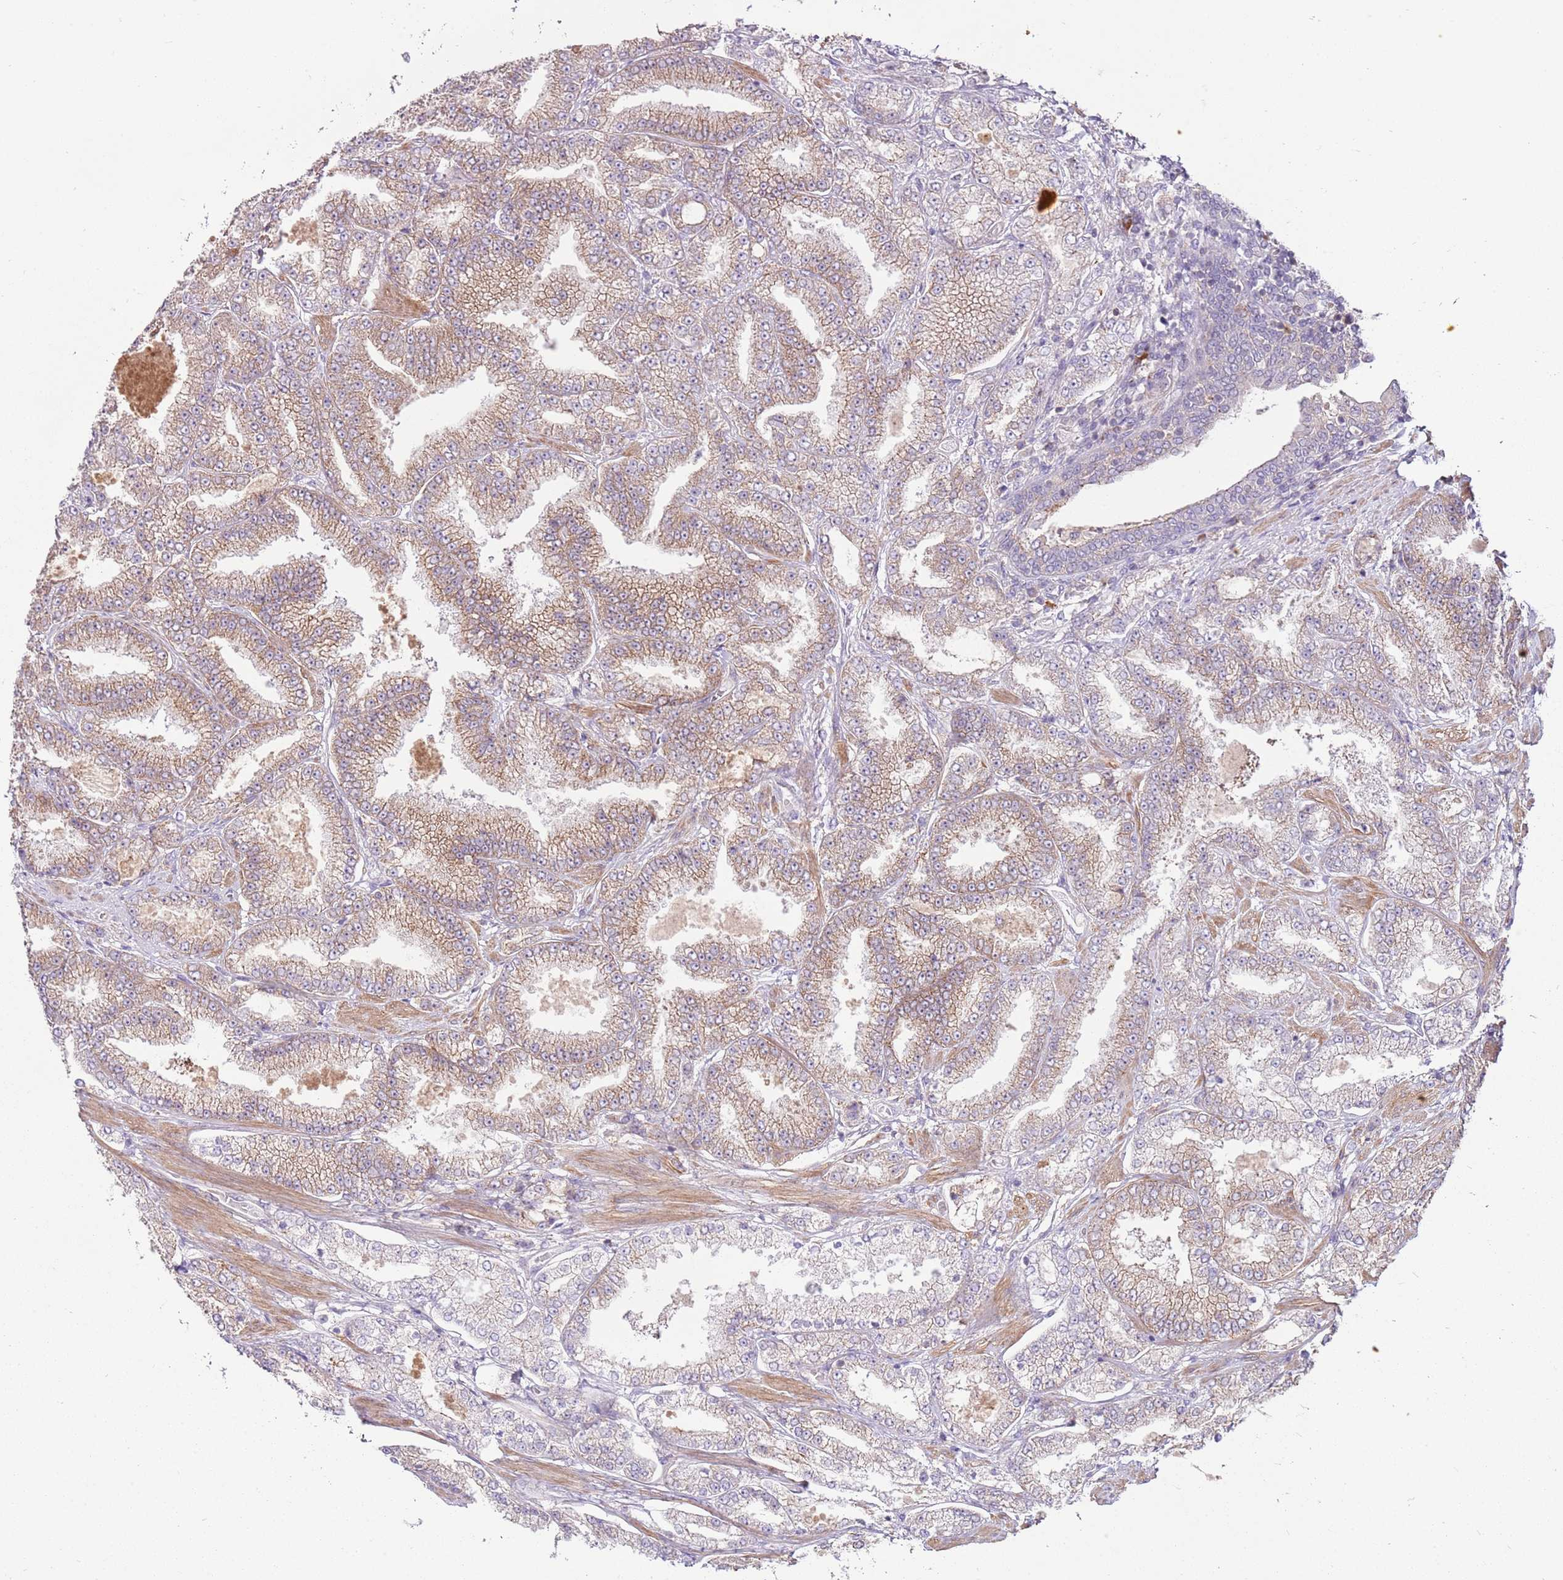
{"staining": {"intensity": "moderate", "quantity": "25%-75%", "location": "cytoplasmic/membranous"}, "tissue": "prostate cancer", "cell_type": "Tumor cells", "image_type": "cancer", "snomed": [{"axis": "morphology", "description": "Adenocarcinoma, High grade"}, {"axis": "topography", "description": "Prostate"}], "caption": "Immunohistochemistry (DAB (3,3'-diaminobenzidine)) staining of human prostate high-grade adenocarcinoma exhibits moderate cytoplasmic/membranous protein staining in about 25%-75% of tumor cells.", "gene": "SPATA31D1", "patient": {"sex": "male", "age": 68}}